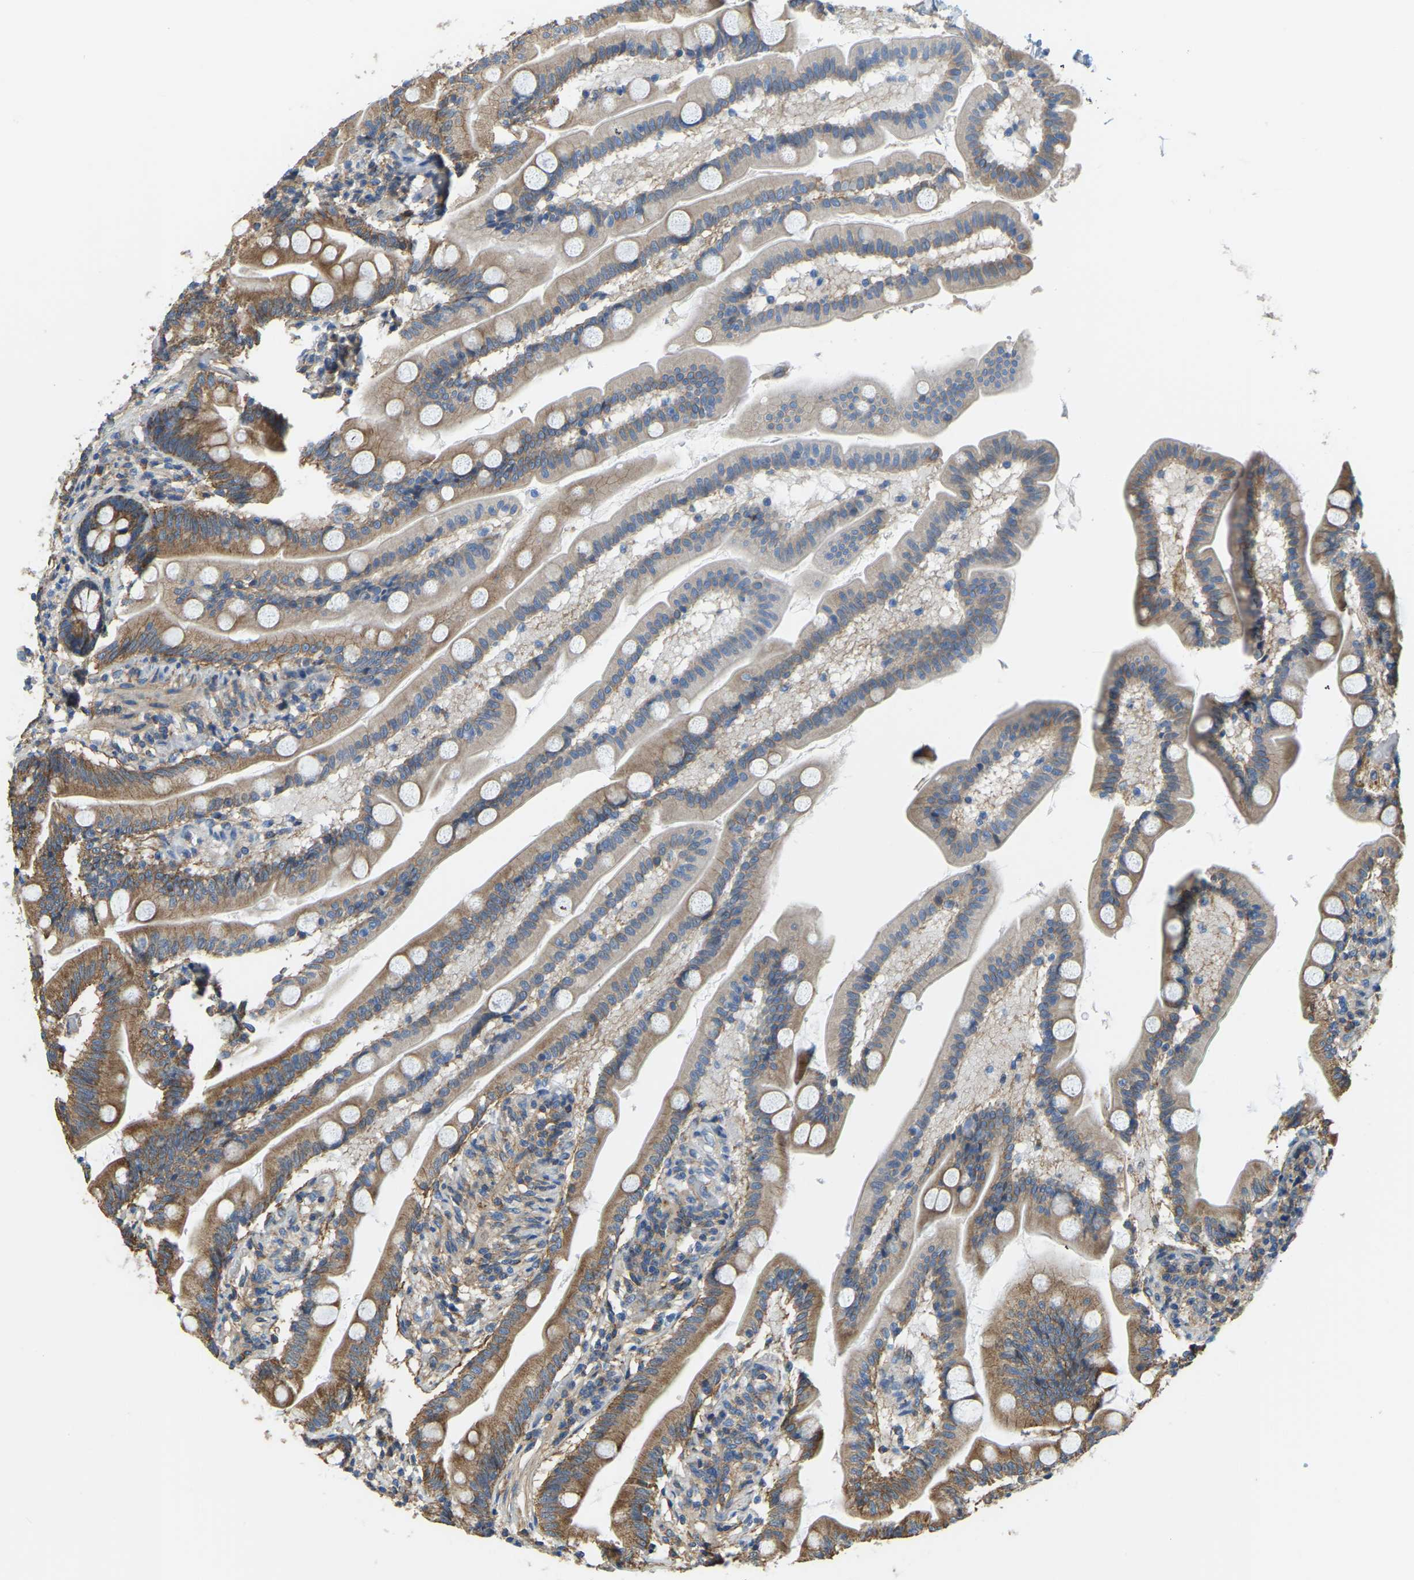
{"staining": {"intensity": "moderate", "quantity": ">75%", "location": "cytoplasmic/membranous"}, "tissue": "small intestine", "cell_type": "Glandular cells", "image_type": "normal", "snomed": [{"axis": "morphology", "description": "Normal tissue, NOS"}, {"axis": "topography", "description": "Small intestine"}], "caption": "Glandular cells demonstrate moderate cytoplasmic/membranous staining in about >75% of cells in unremarkable small intestine. The staining was performed using DAB (3,3'-diaminobenzidine) to visualize the protein expression in brown, while the nuclei were stained in blue with hematoxylin (Magnification: 20x).", "gene": "AHNAK", "patient": {"sex": "female", "age": 56}}